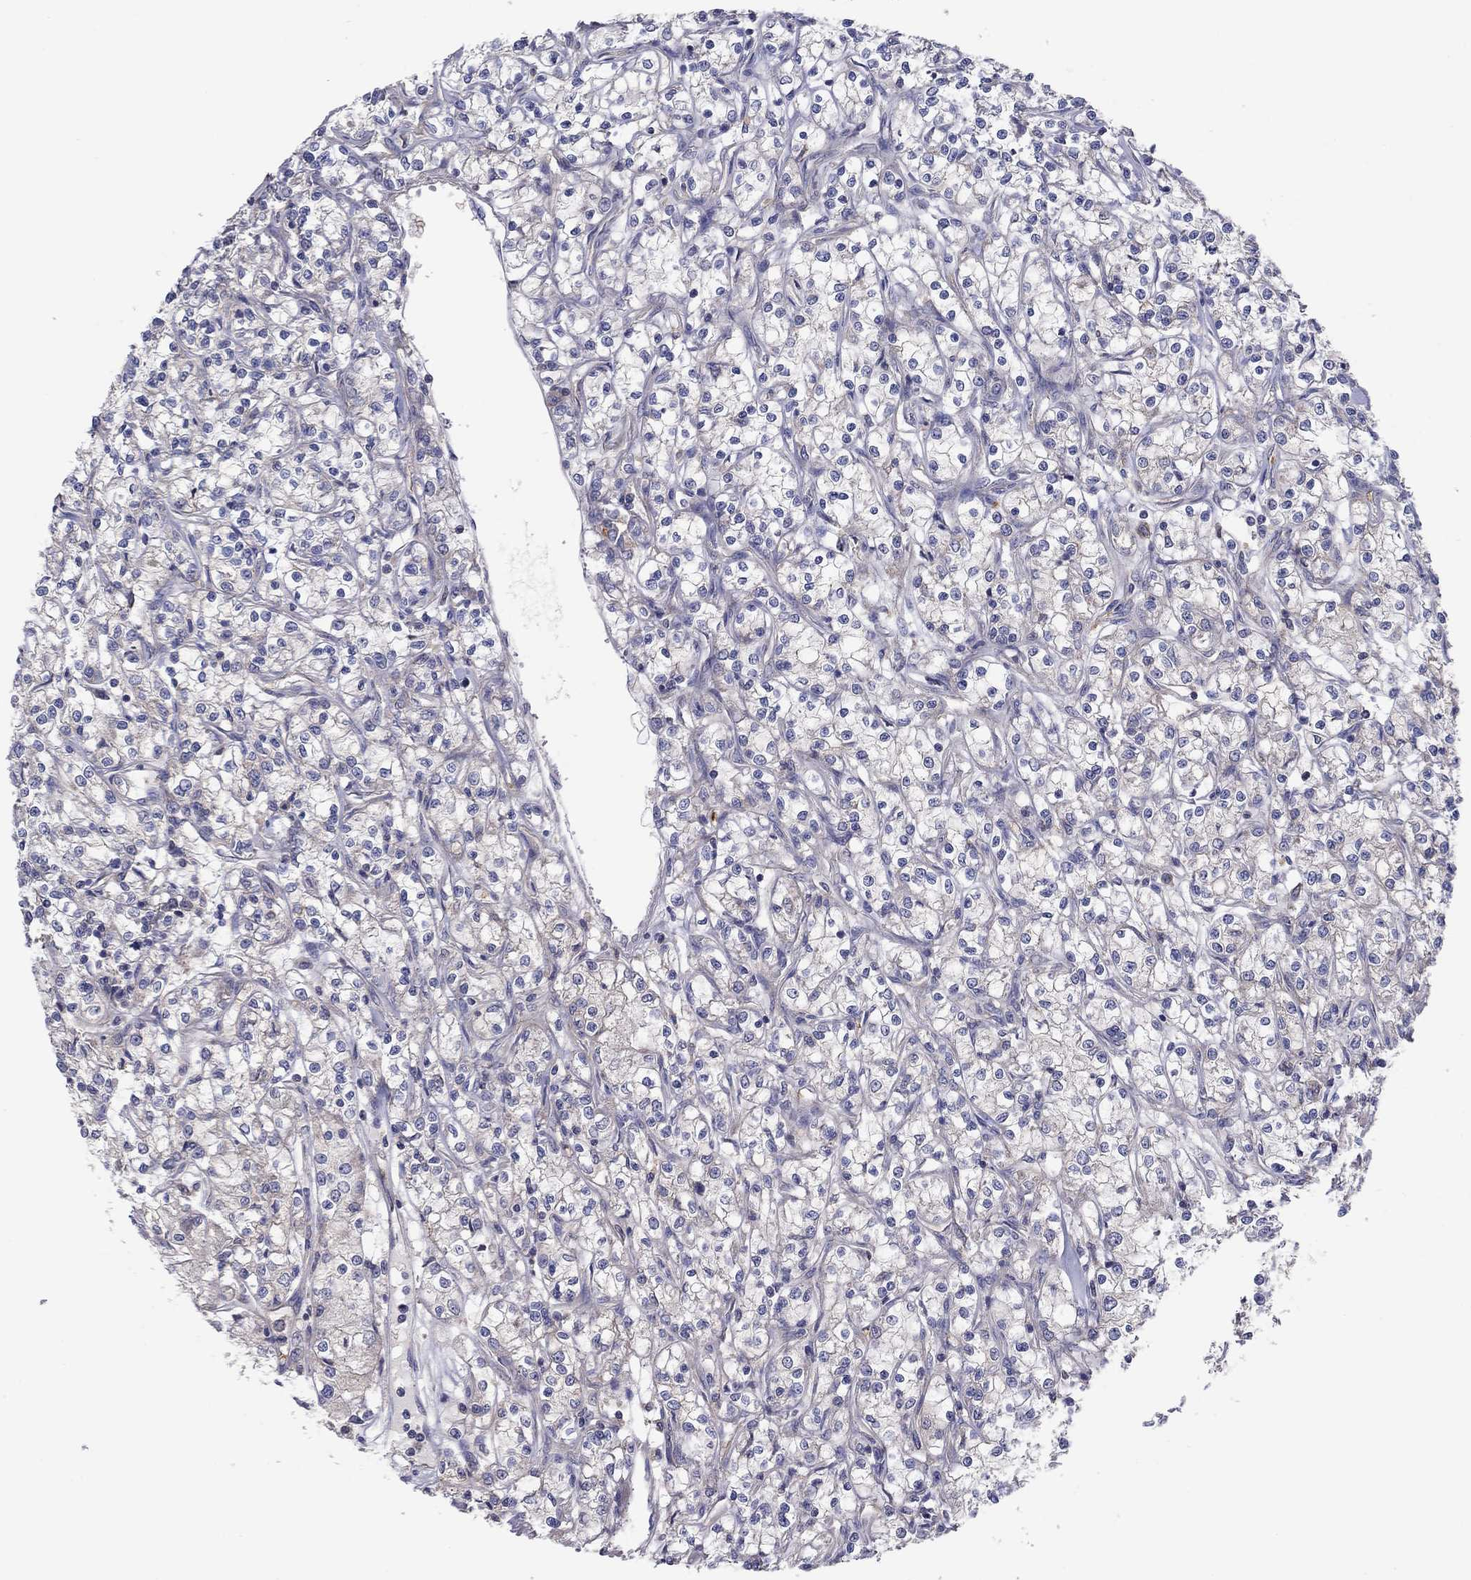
{"staining": {"intensity": "negative", "quantity": "none", "location": "none"}, "tissue": "renal cancer", "cell_type": "Tumor cells", "image_type": "cancer", "snomed": [{"axis": "morphology", "description": "Adenocarcinoma, NOS"}, {"axis": "topography", "description": "Kidney"}], "caption": "A photomicrograph of renal cancer stained for a protein exhibits no brown staining in tumor cells.", "gene": "RNF123", "patient": {"sex": "female", "age": 59}}